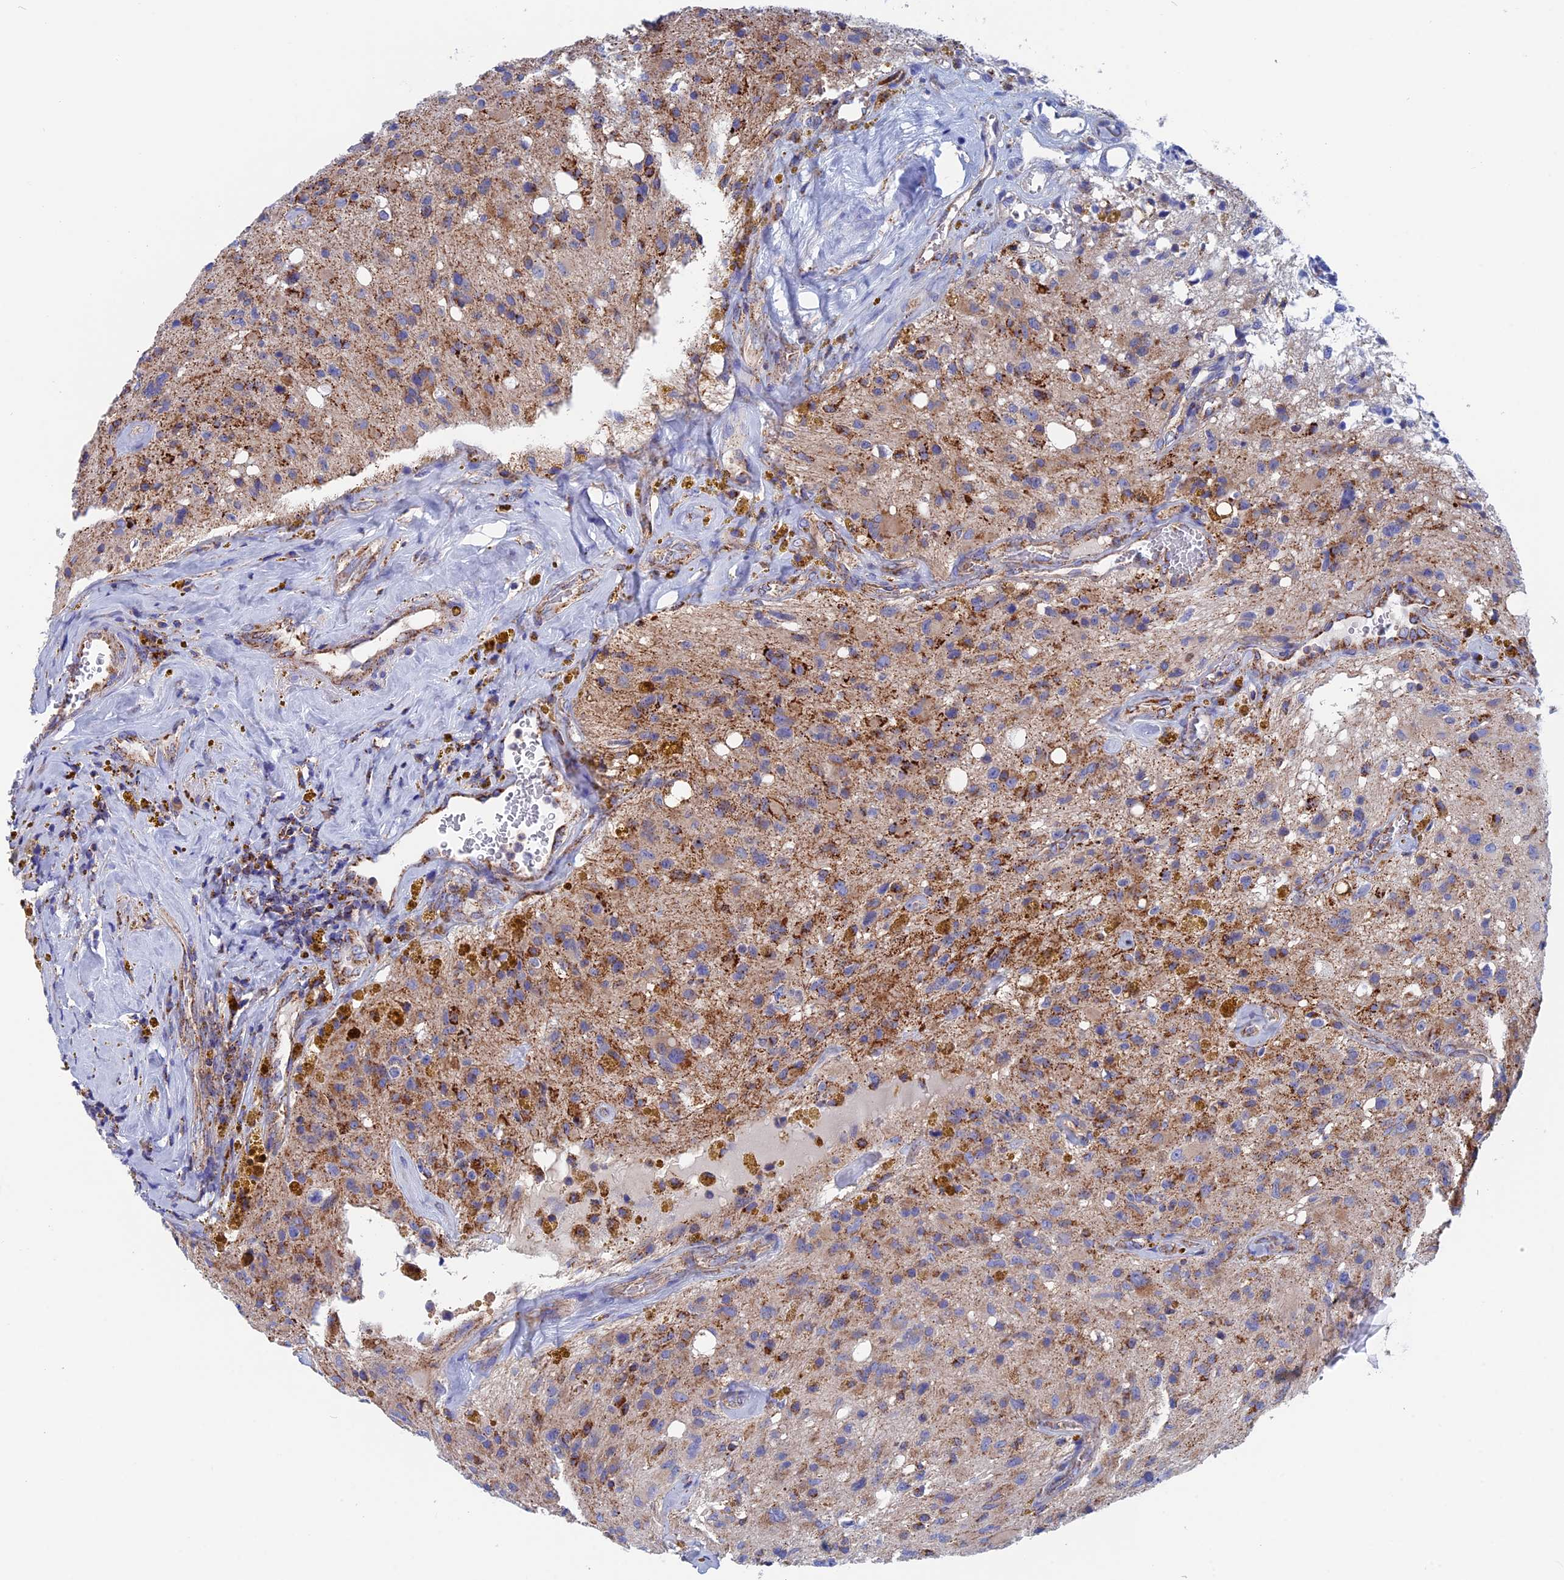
{"staining": {"intensity": "strong", "quantity": "<25%", "location": "cytoplasmic/membranous"}, "tissue": "glioma", "cell_type": "Tumor cells", "image_type": "cancer", "snomed": [{"axis": "morphology", "description": "Glioma, malignant, High grade"}, {"axis": "topography", "description": "Brain"}], "caption": "IHC (DAB (3,3'-diaminobenzidine)) staining of high-grade glioma (malignant) displays strong cytoplasmic/membranous protein expression in about <25% of tumor cells.", "gene": "WDR83", "patient": {"sex": "male", "age": 69}}